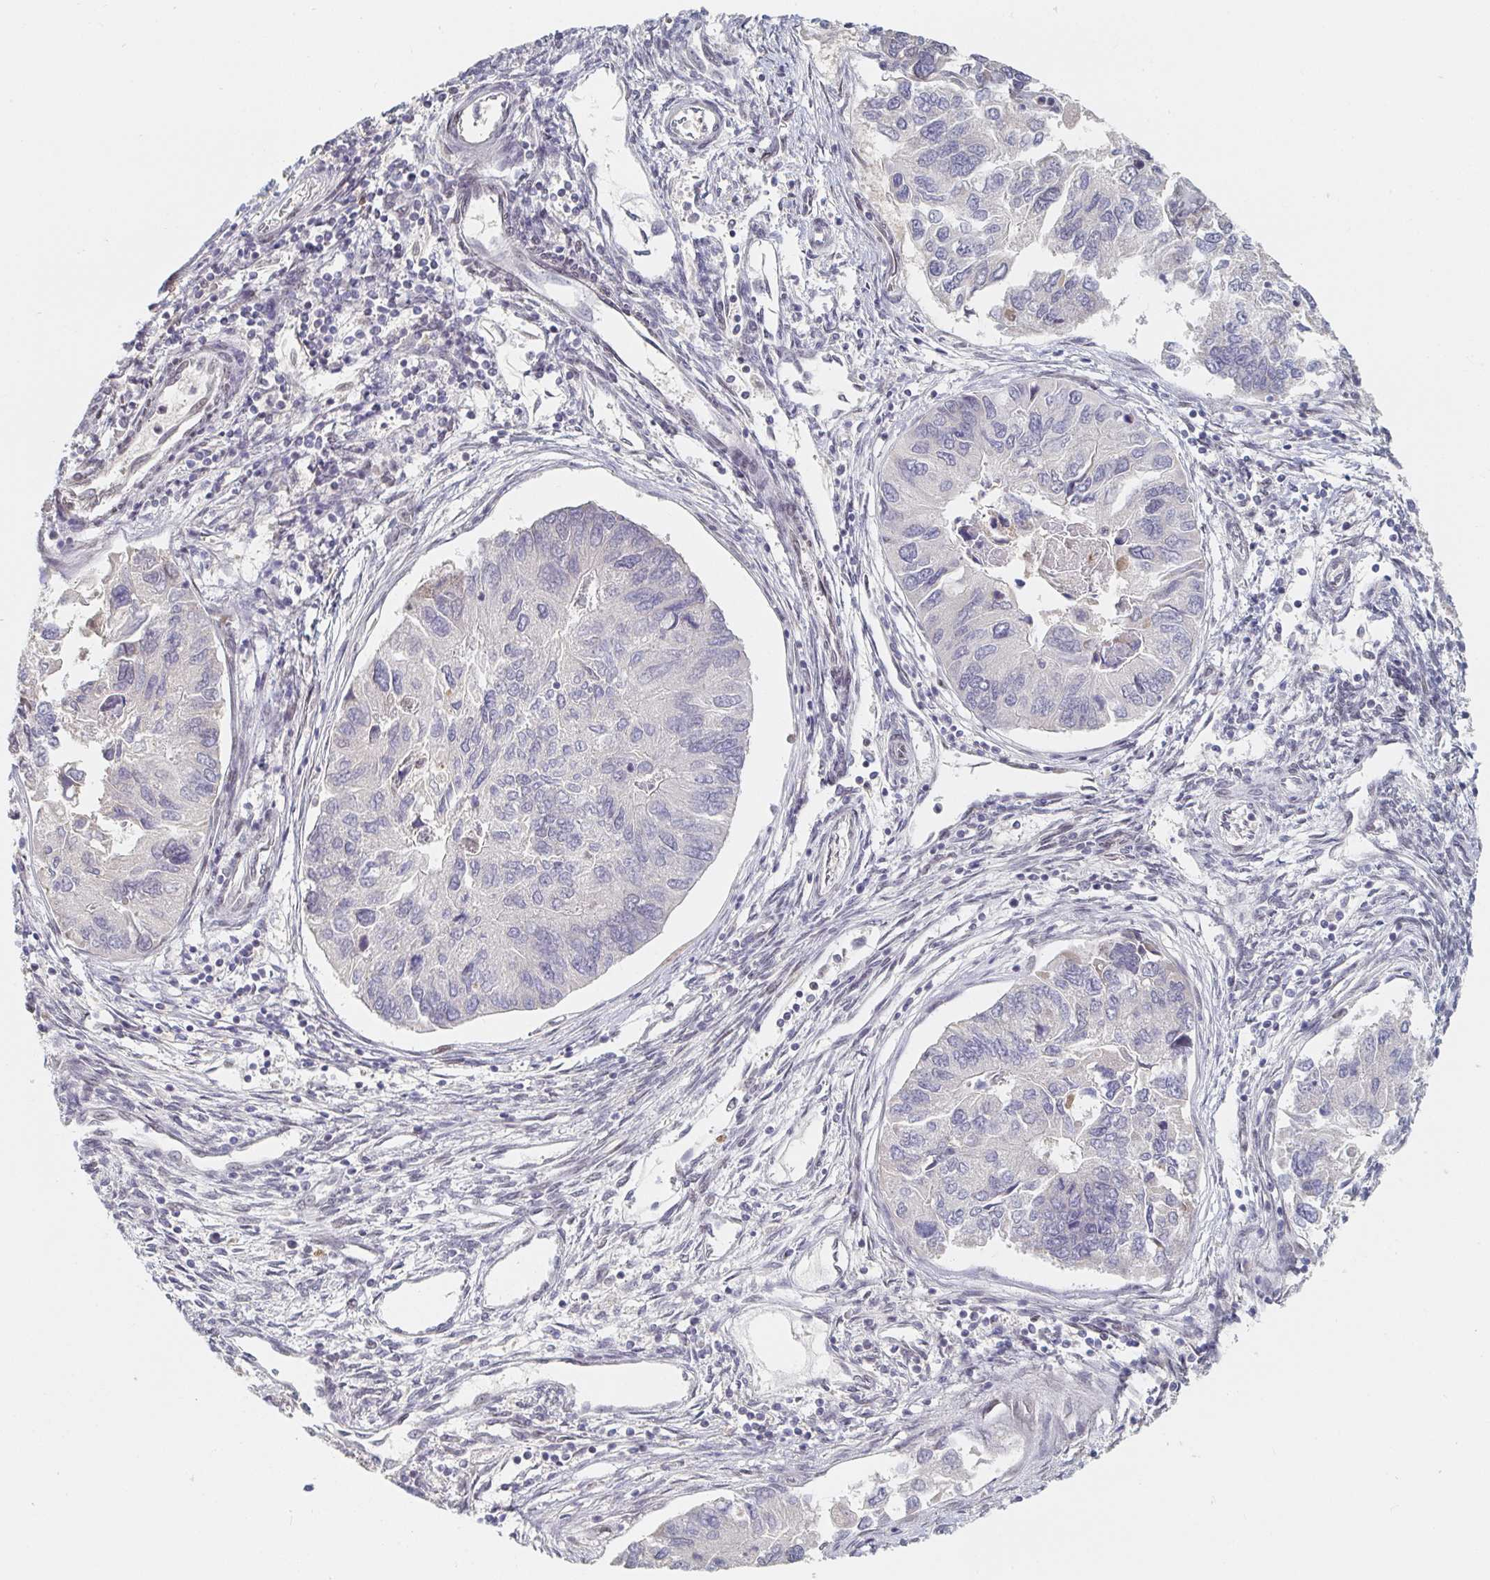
{"staining": {"intensity": "negative", "quantity": "none", "location": "none"}, "tissue": "endometrial cancer", "cell_type": "Tumor cells", "image_type": "cancer", "snomed": [{"axis": "morphology", "description": "Carcinoma, NOS"}, {"axis": "topography", "description": "Uterus"}], "caption": "Tumor cells are negative for protein expression in human endometrial cancer (carcinoma).", "gene": "CHD2", "patient": {"sex": "female", "age": 76}}